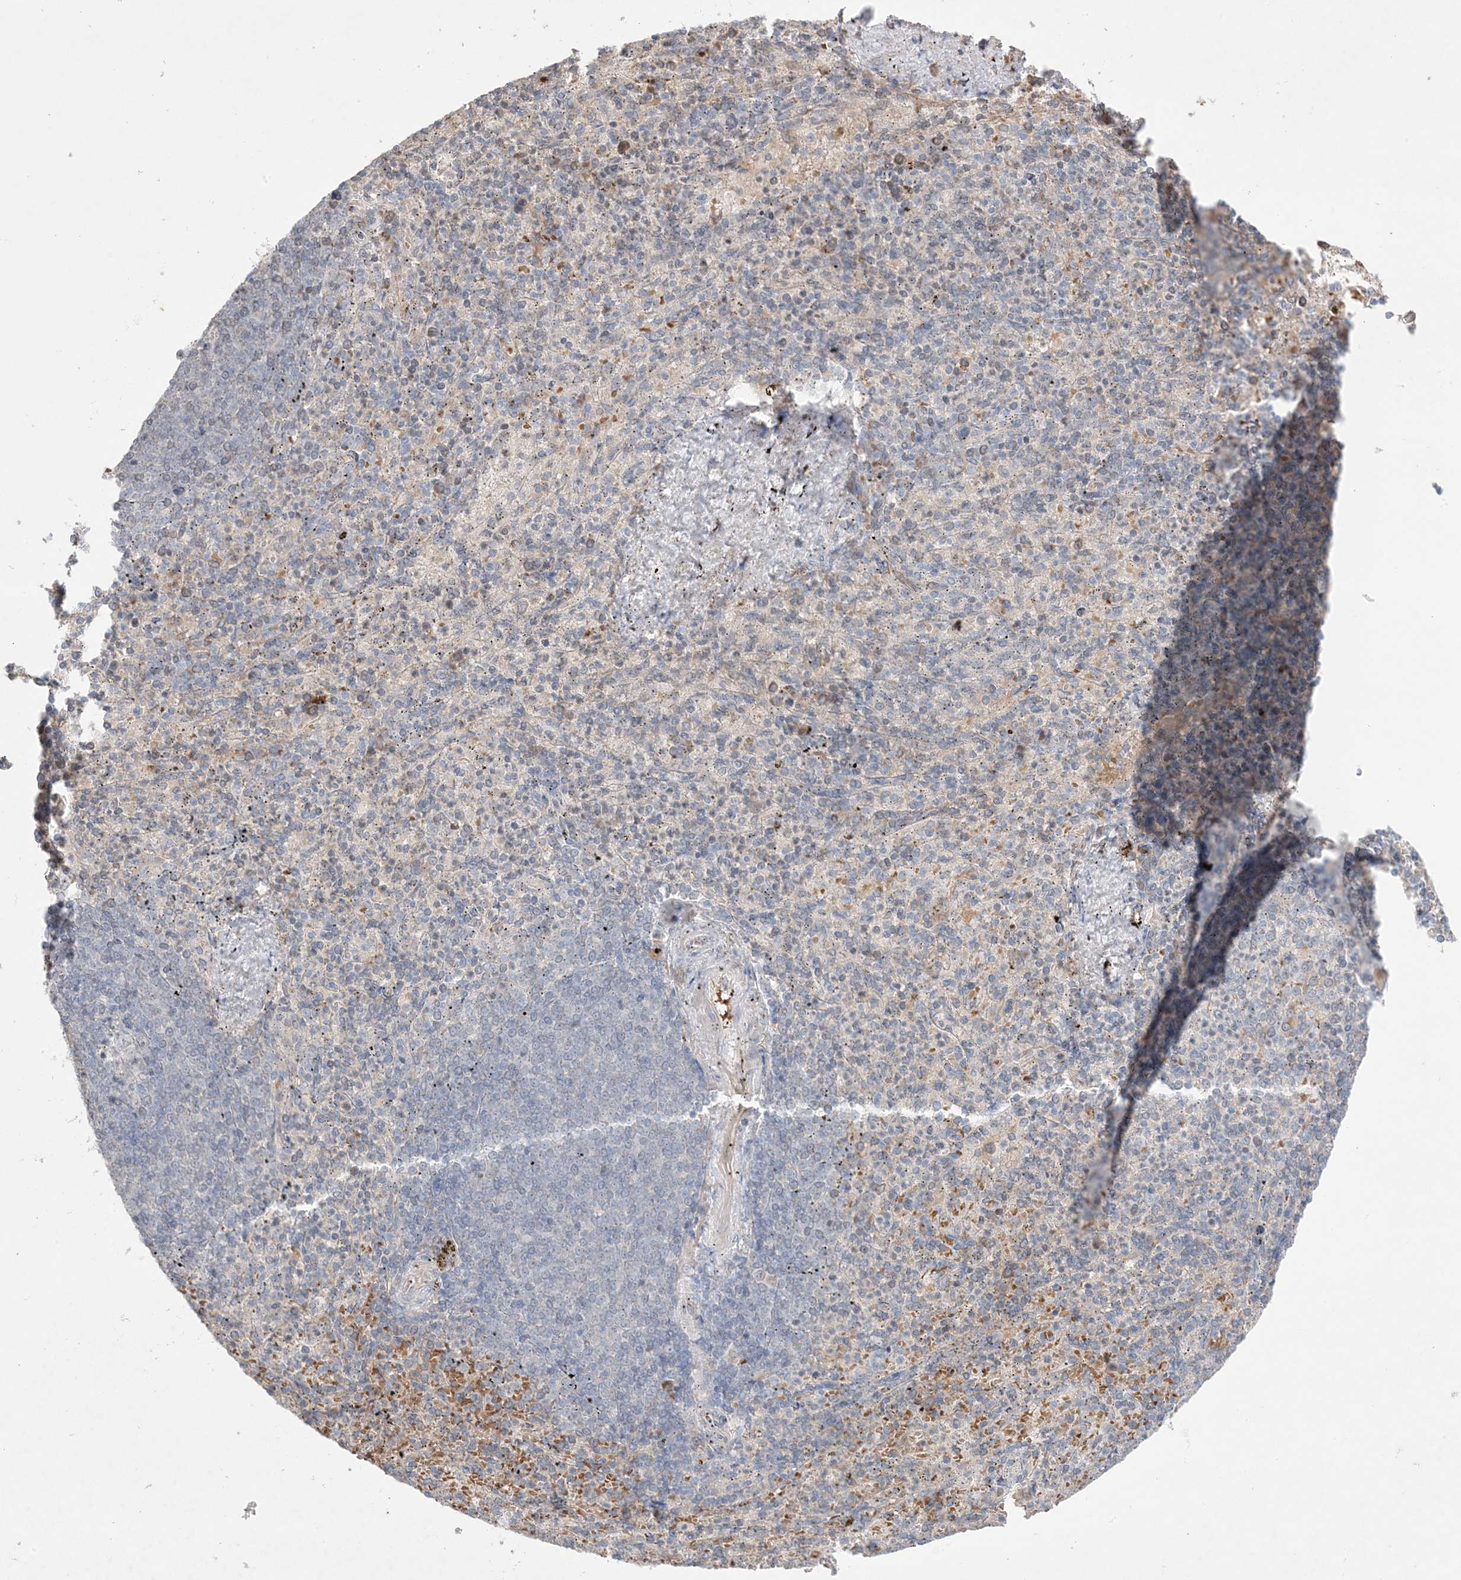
{"staining": {"intensity": "negative", "quantity": "none", "location": "none"}, "tissue": "spleen", "cell_type": "Cells in red pulp", "image_type": "normal", "snomed": [{"axis": "morphology", "description": "Normal tissue, NOS"}, {"axis": "topography", "description": "Spleen"}], "caption": "IHC photomicrograph of normal spleen: spleen stained with DAB demonstrates no significant protein expression in cells in red pulp.", "gene": "MMGT1", "patient": {"sex": "female", "age": 74}}